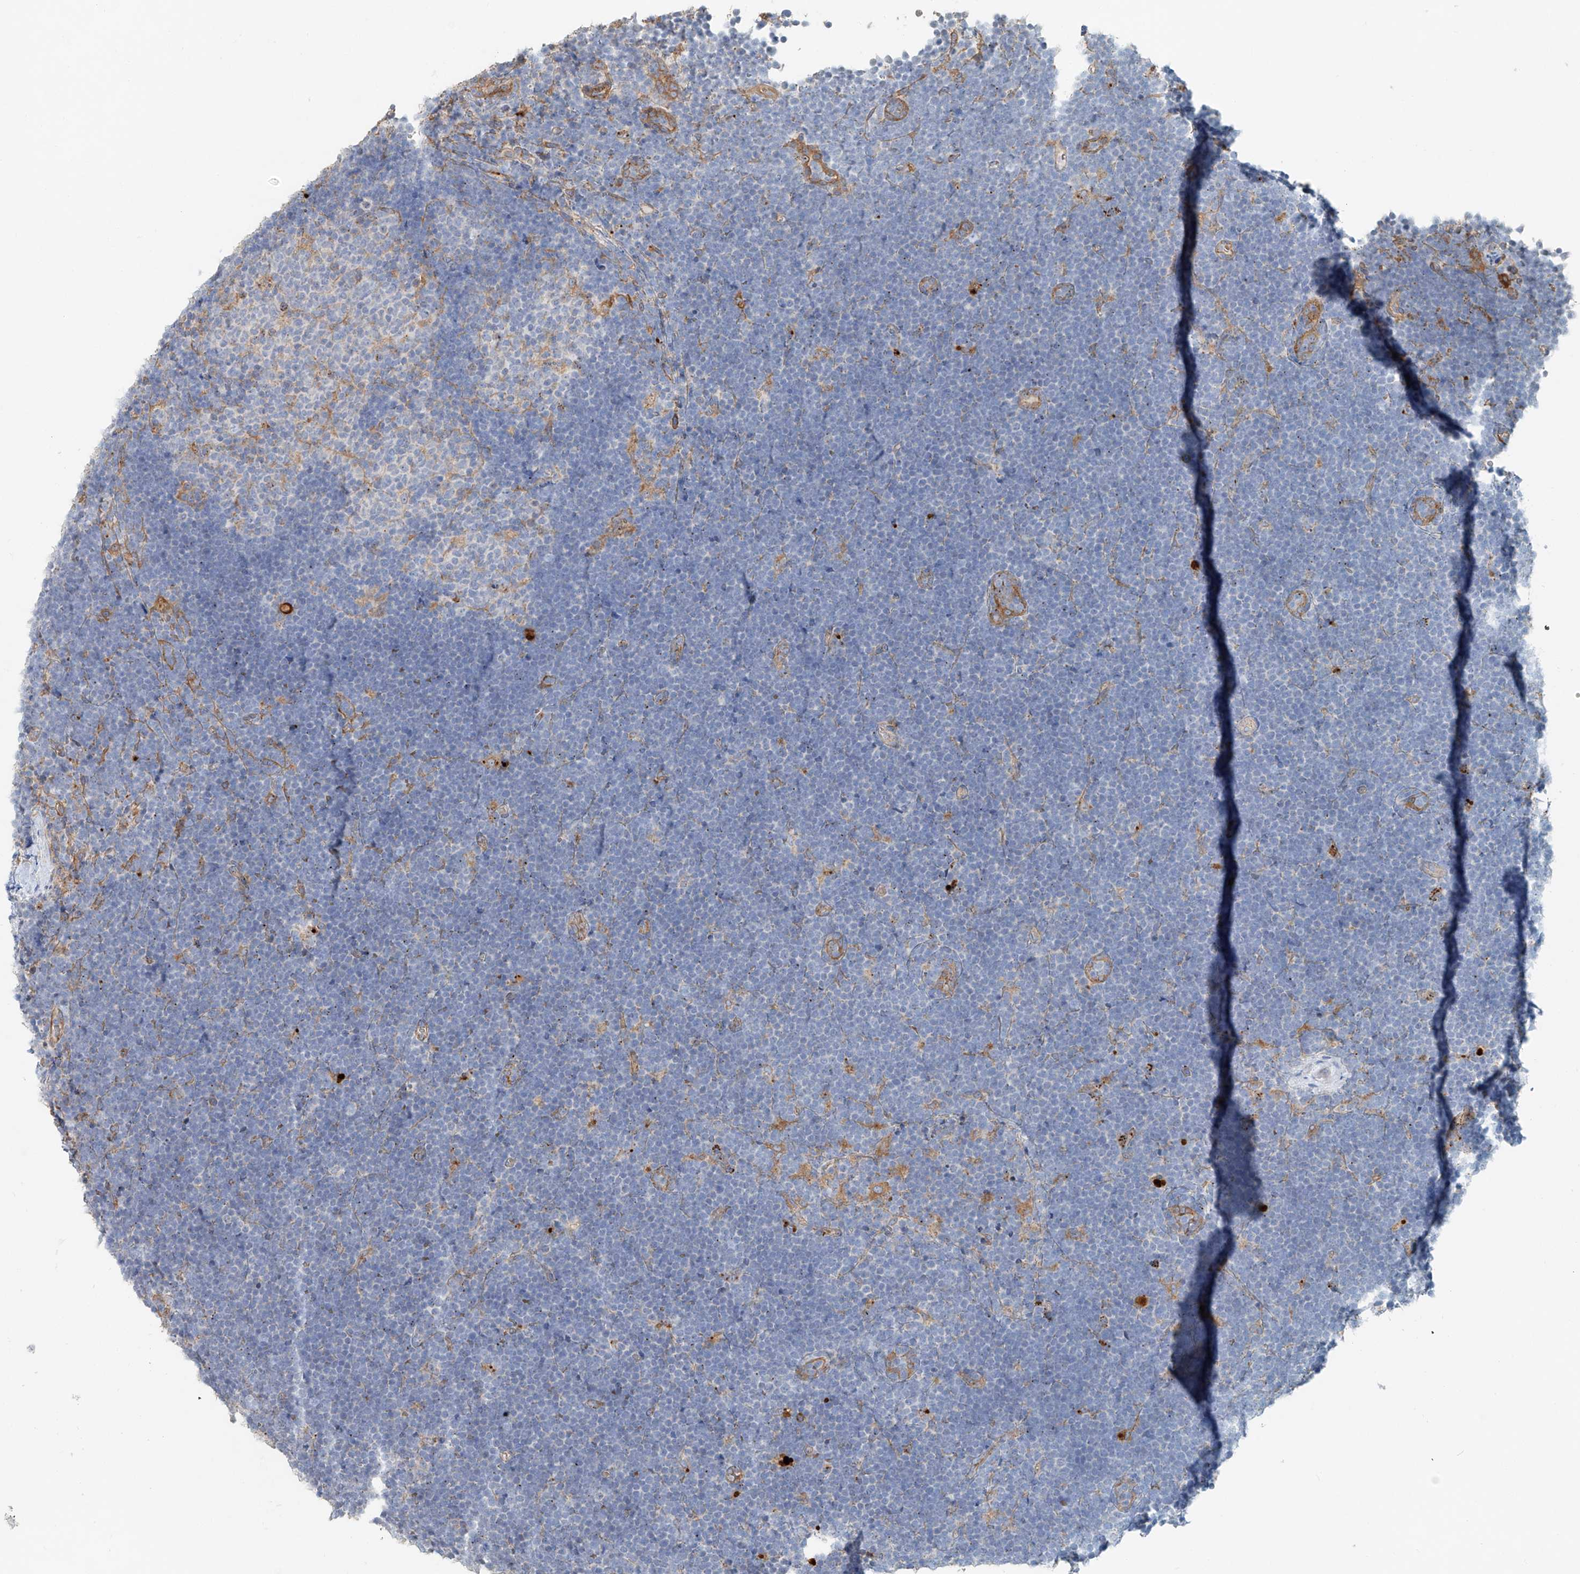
{"staining": {"intensity": "negative", "quantity": "none", "location": "none"}, "tissue": "lymphoma", "cell_type": "Tumor cells", "image_type": "cancer", "snomed": [{"axis": "morphology", "description": "Malignant lymphoma, non-Hodgkin's type, High grade"}, {"axis": "topography", "description": "Lymph node"}], "caption": "A high-resolution micrograph shows immunohistochemistry (IHC) staining of lymphoma, which displays no significant staining in tumor cells.", "gene": "TRIM47", "patient": {"sex": "male", "age": 13}}